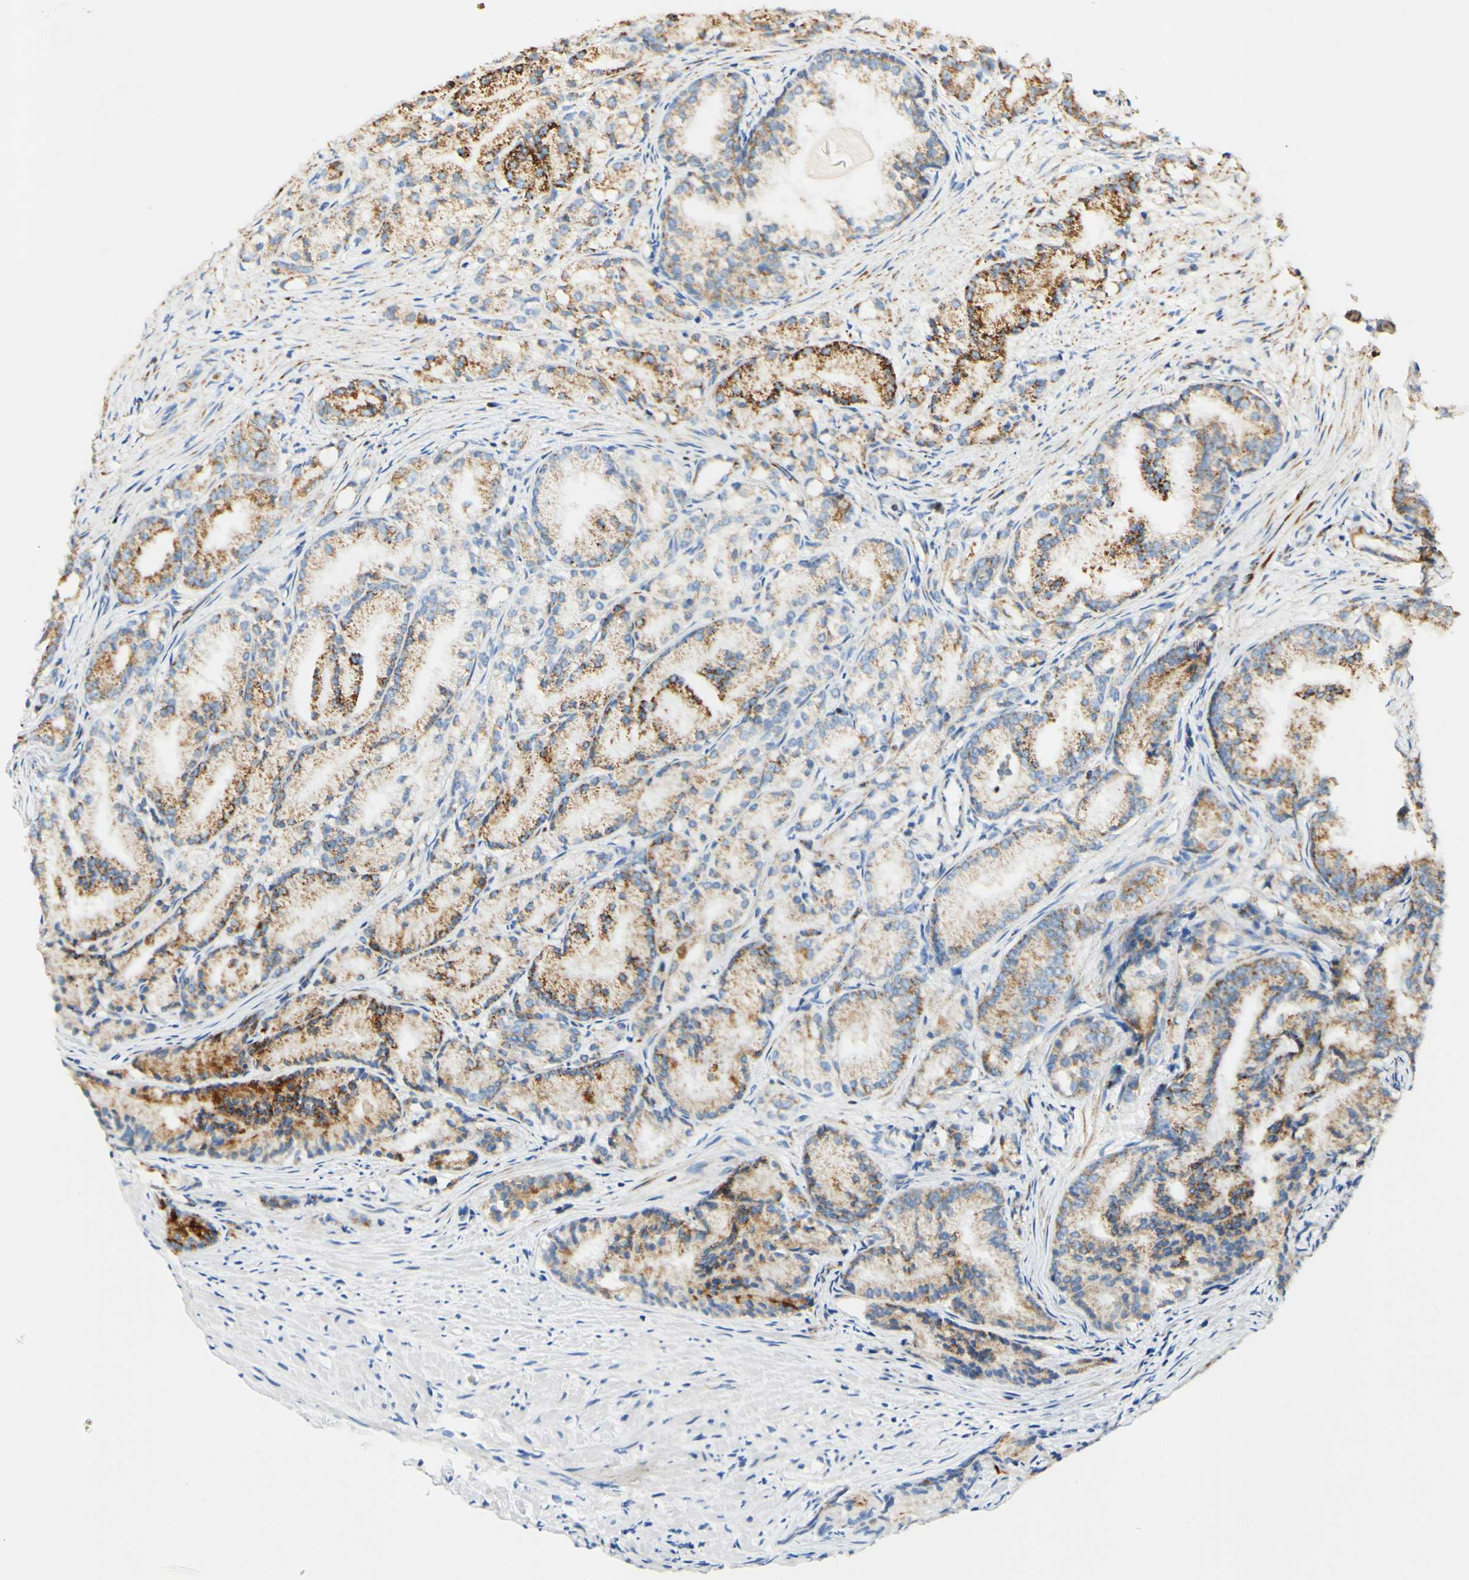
{"staining": {"intensity": "strong", "quantity": ">75%", "location": "cytoplasmic/membranous"}, "tissue": "prostate cancer", "cell_type": "Tumor cells", "image_type": "cancer", "snomed": [{"axis": "morphology", "description": "Adenocarcinoma, Low grade"}, {"axis": "topography", "description": "Prostate"}], "caption": "A brown stain shows strong cytoplasmic/membranous expression of a protein in human prostate cancer tumor cells.", "gene": "OXCT1", "patient": {"sex": "male", "age": 72}}